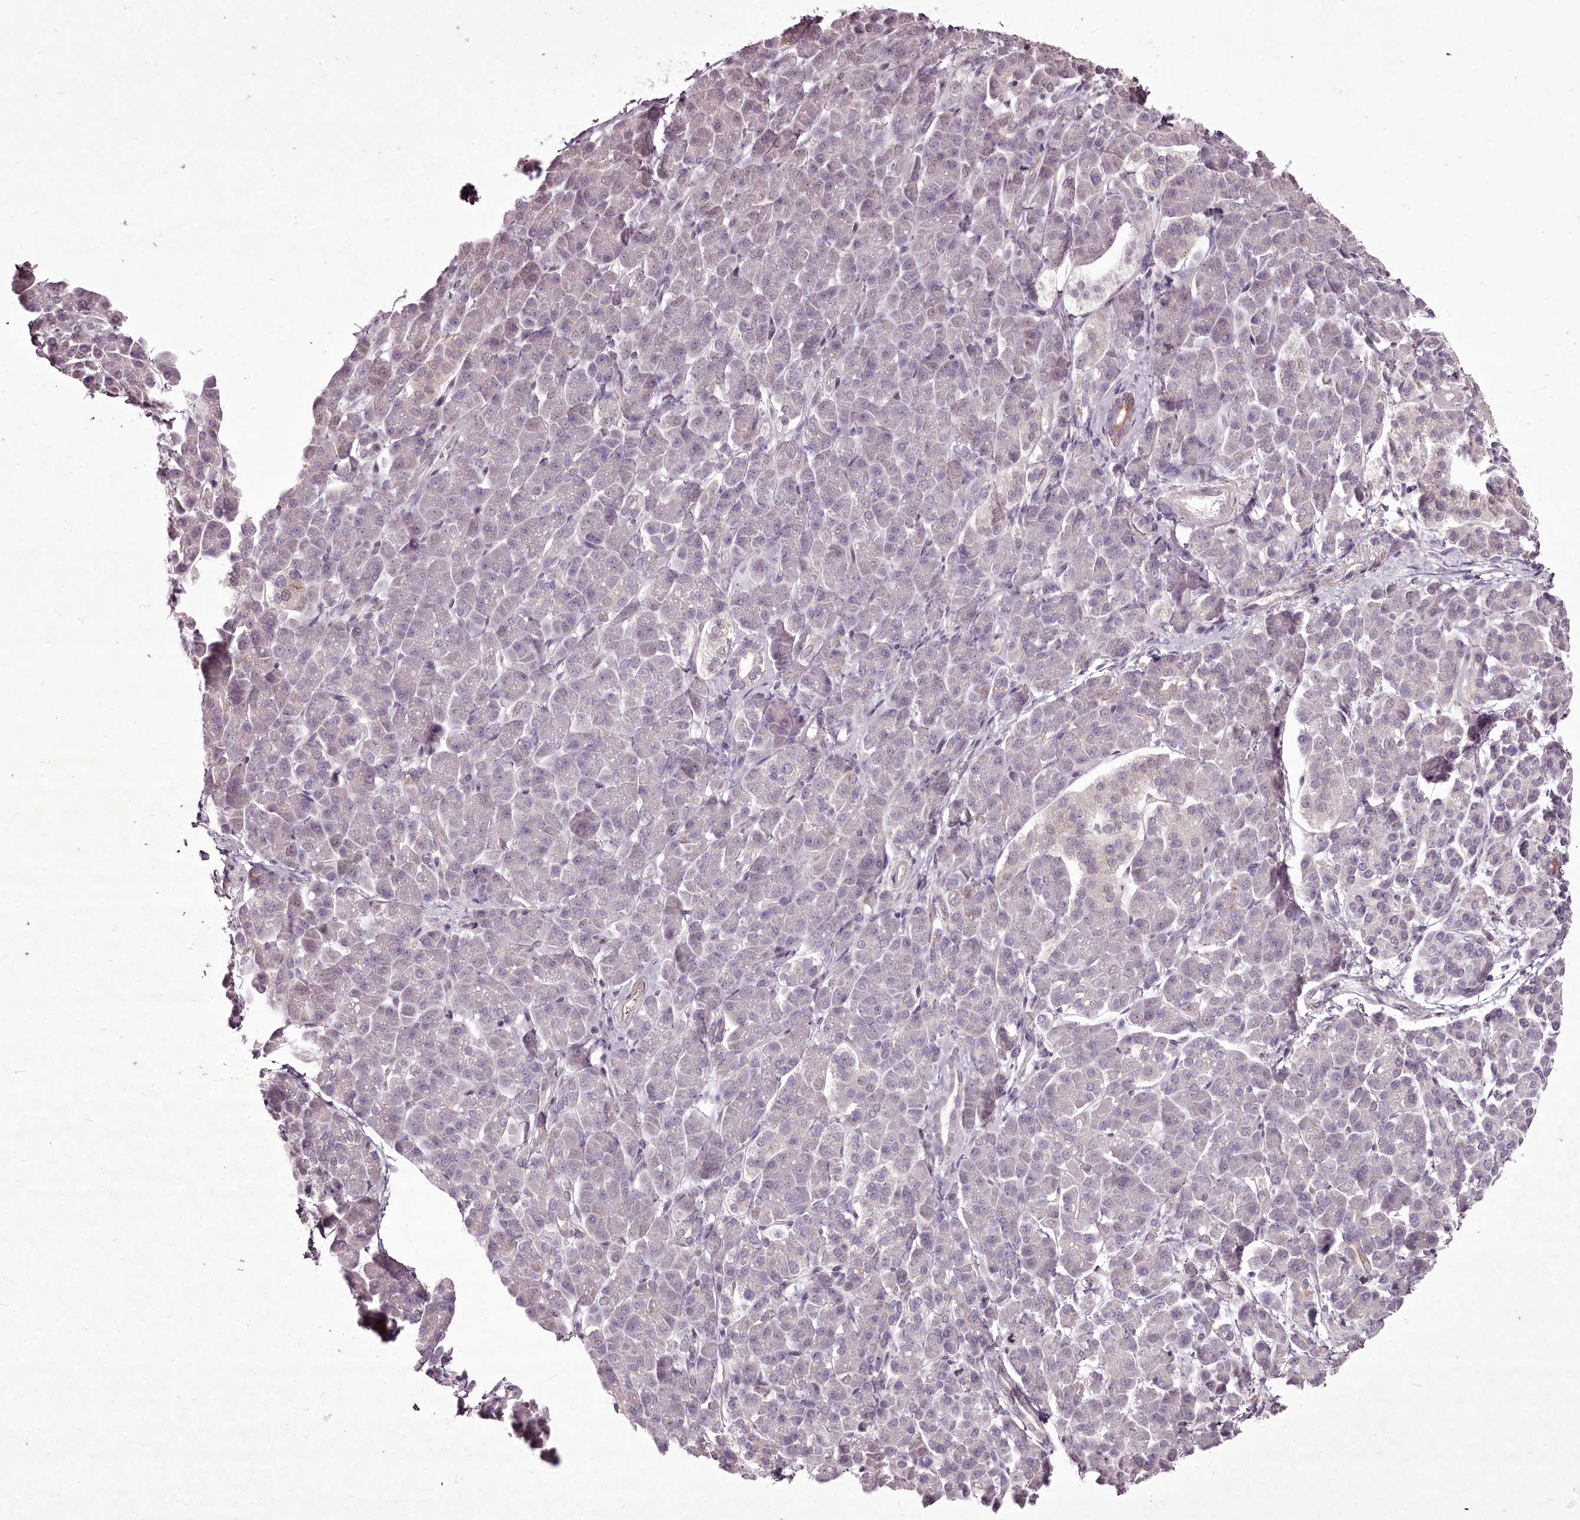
{"staining": {"intensity": "negative", "quantity": "none", "location": "none"}, "tissue": "pancreatic cancer", "cell_type": "Tumor cells", "image_type": "cancer", "snomed": [{"axis": "morphology", "description": "Normal tissue, NOS"}, {"axis": "morphology", "description": "Adenocarcinoma, NOS"}, {"axis": "topography", "description": "Pancreas"}], "caption": "This is an IHC photomicrograph of pancreatic adenocarcinoma. There is no positivity in tumor cells.", "gene": "C1orf56", "patient": {"sex": "female", "age": 64}}